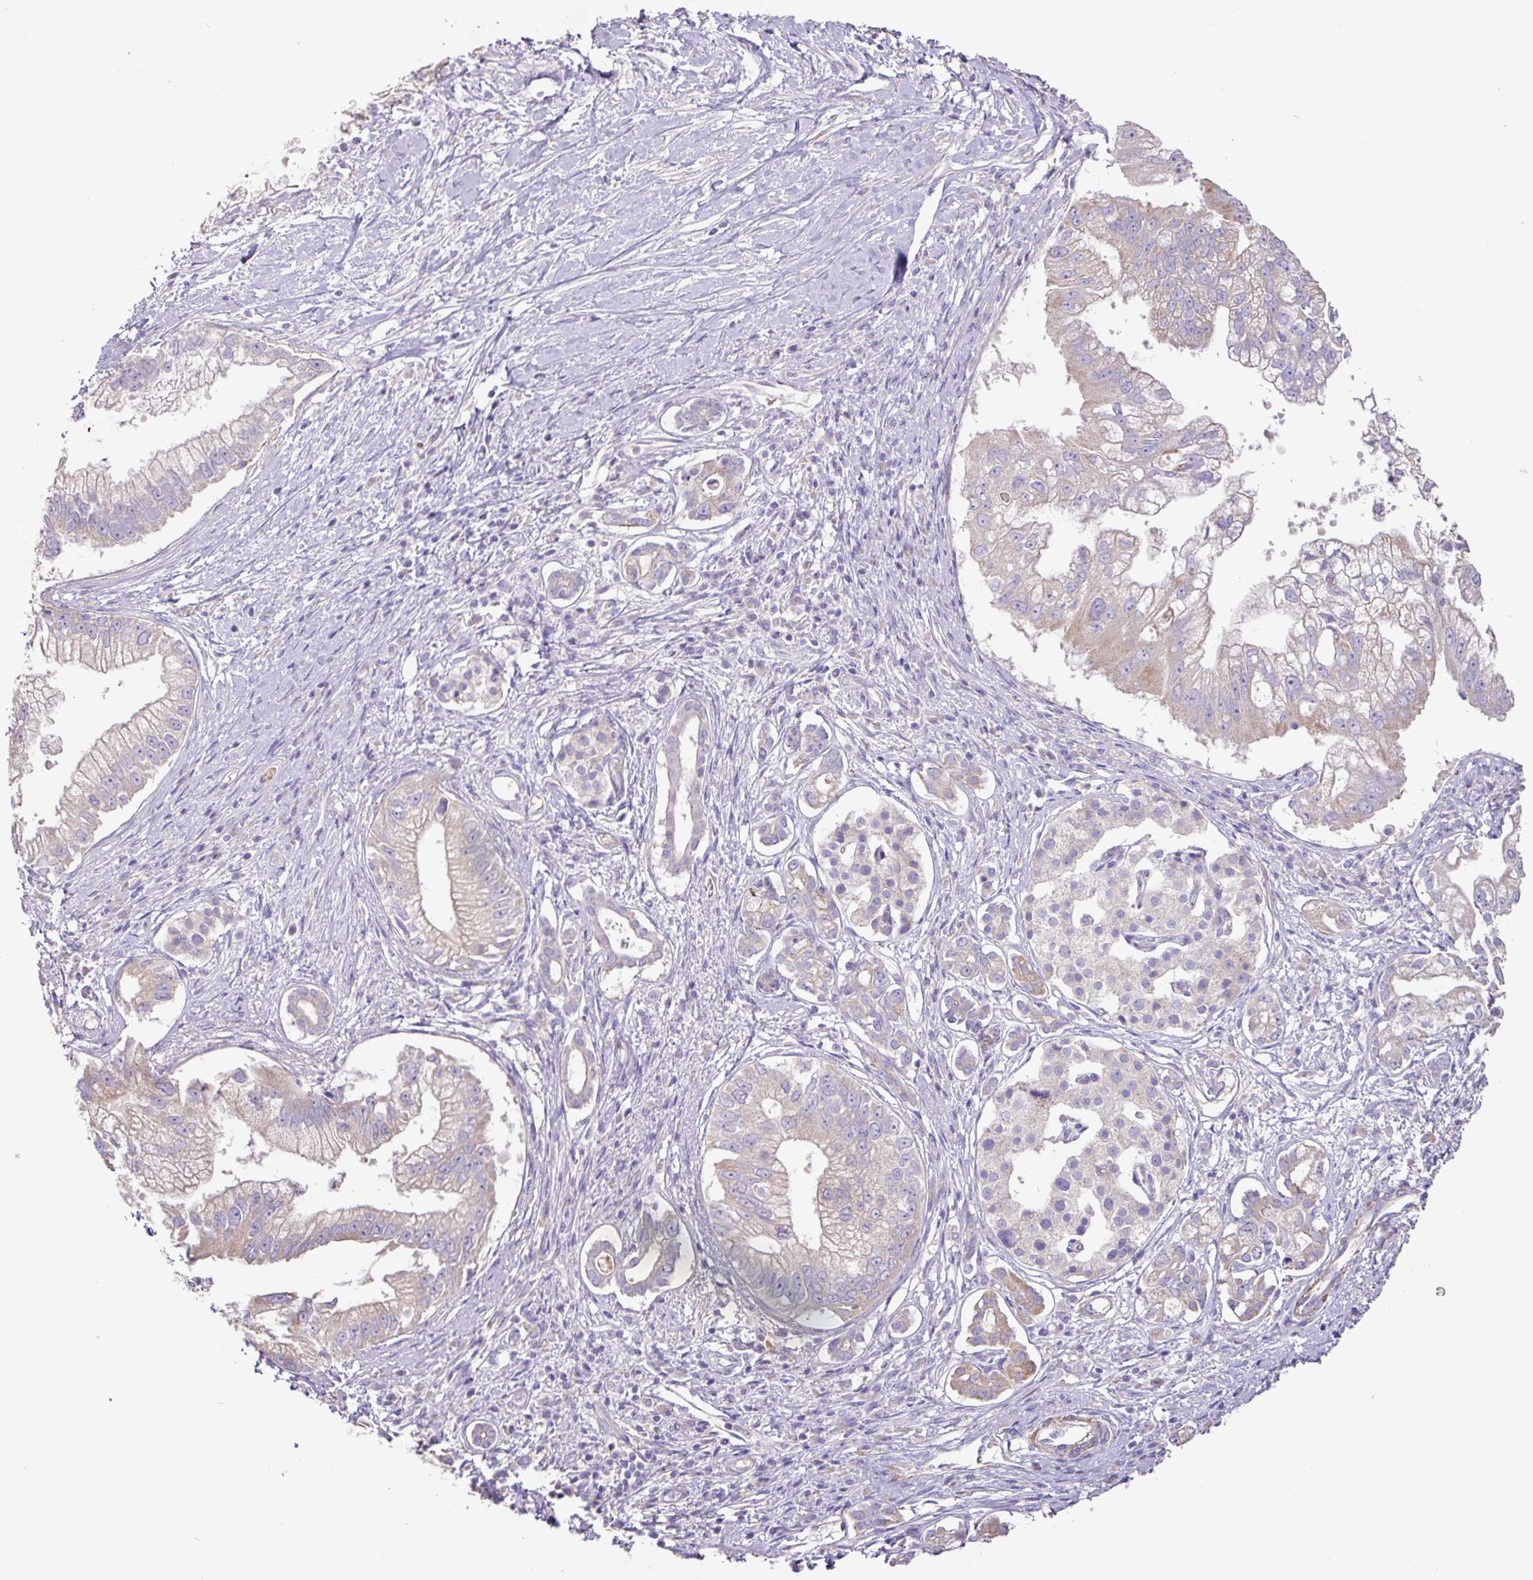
{"staining": {"intensity": "negative", "quantity": "none", "location": "none"}, "tissue": "pancreatic cancer", "cell_type": "Tumor cells", "image_type": "cancer", "snomed": [{"axis": "morphology", "description": "Adenocarcinoma, NOS"}, {"axis": "topography", "description": "Pancreas"}], "caption": "Tumor cells show no significant protein expression in adenocarcinoma (pancreatic).", "gene": "MRRF", "patient": {"sex": "male", "age": 70}}